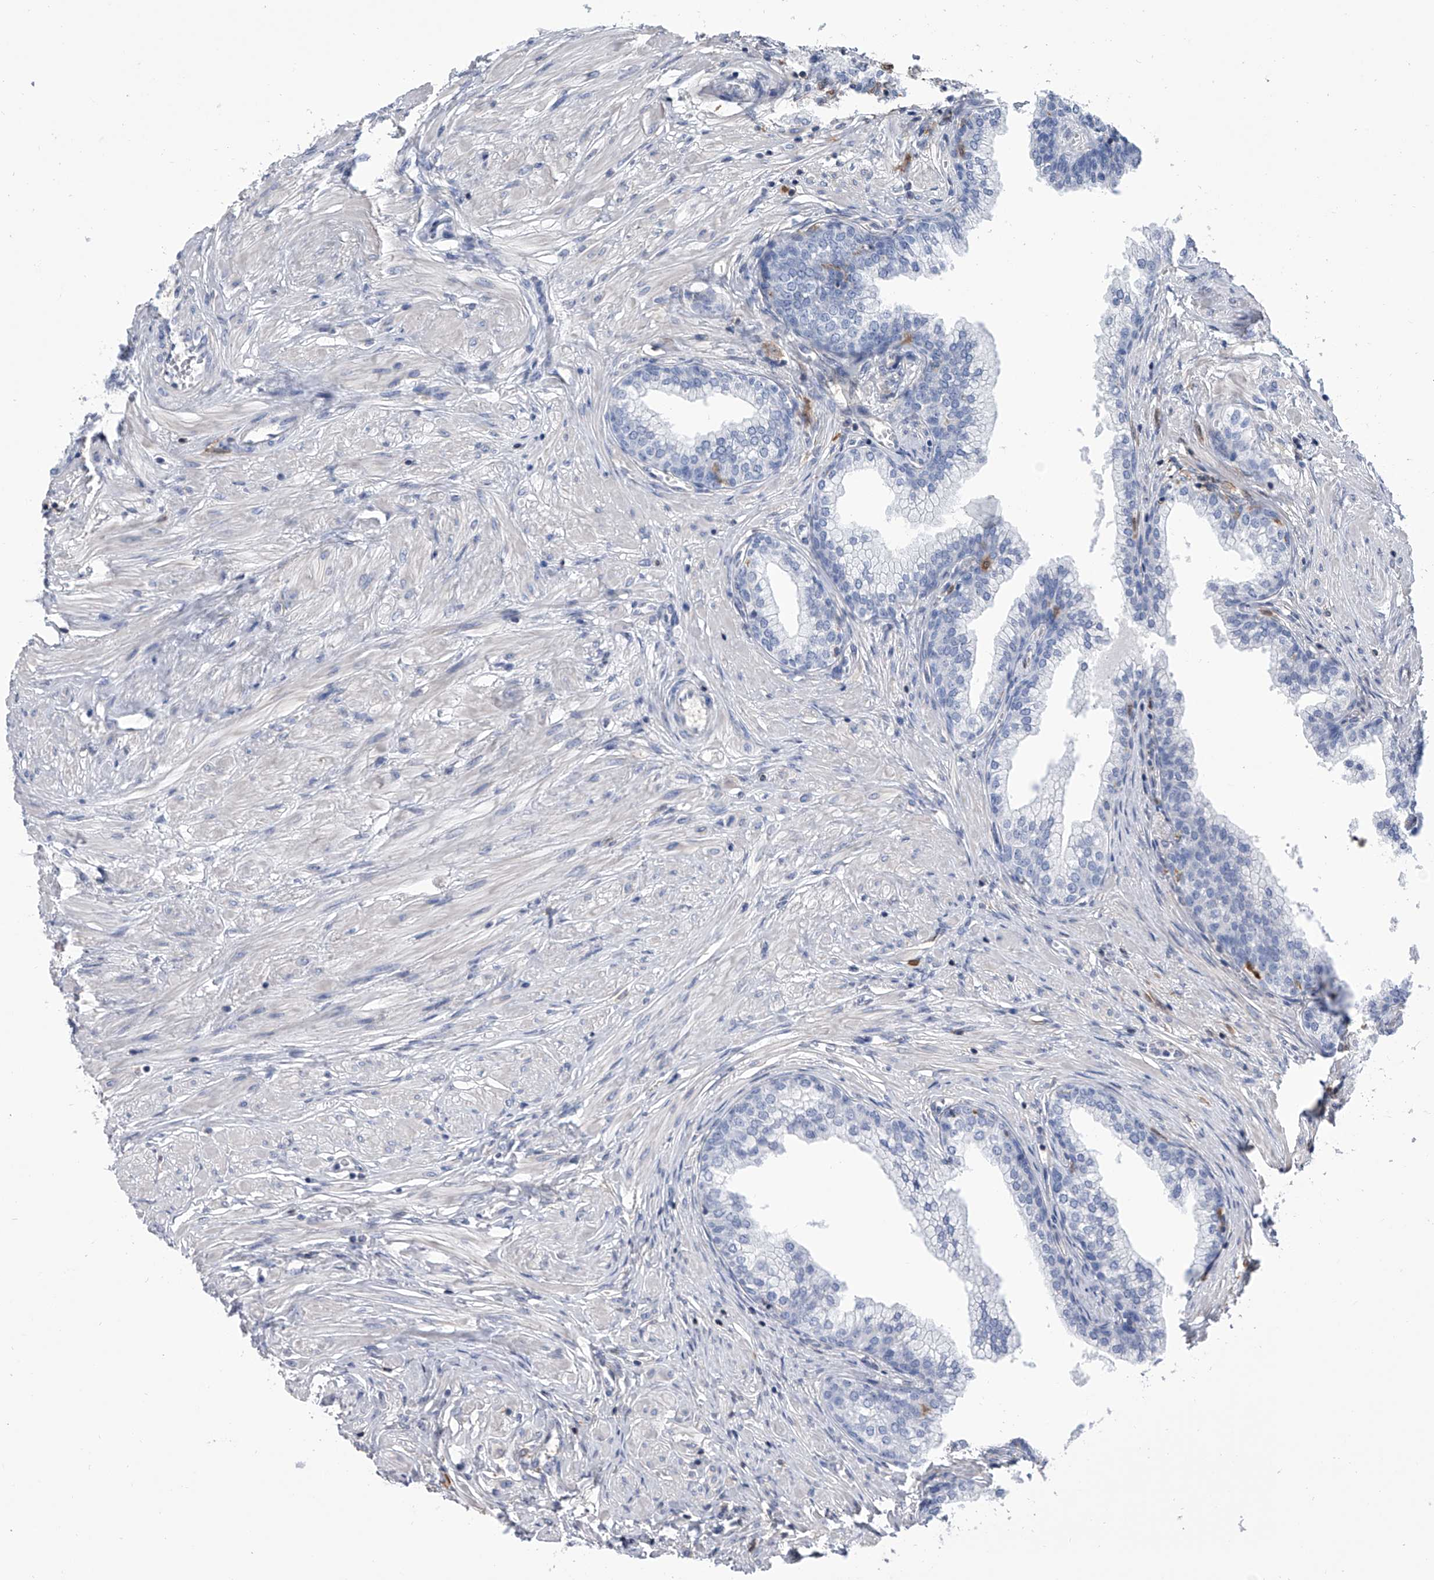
{"staining": {"intensity": "negative", "quantity": "none", "location": "none"}, "tissue": "prostate", "cell_type": "Glandular cells", "image_type": "normal", "snomed": [{"axis": "morphology", "description": "Normal tissue, NOS"}, {"axis": "morphology", "description": "Urothelial carcinoma, Low grade"}, {"axis": "topography", "description": "Urinary bladder"}, {"axis": "topography", "description": "Prostate"}], "caption": "Immunohistochemistry (IHC) photomicrograph of unremarkable prostate: prostate stained with DAB reveals no significant protein positivity in glandular cells.", "gene": "SERPINB9", "patient": {"sex": "male", "age": 60}}